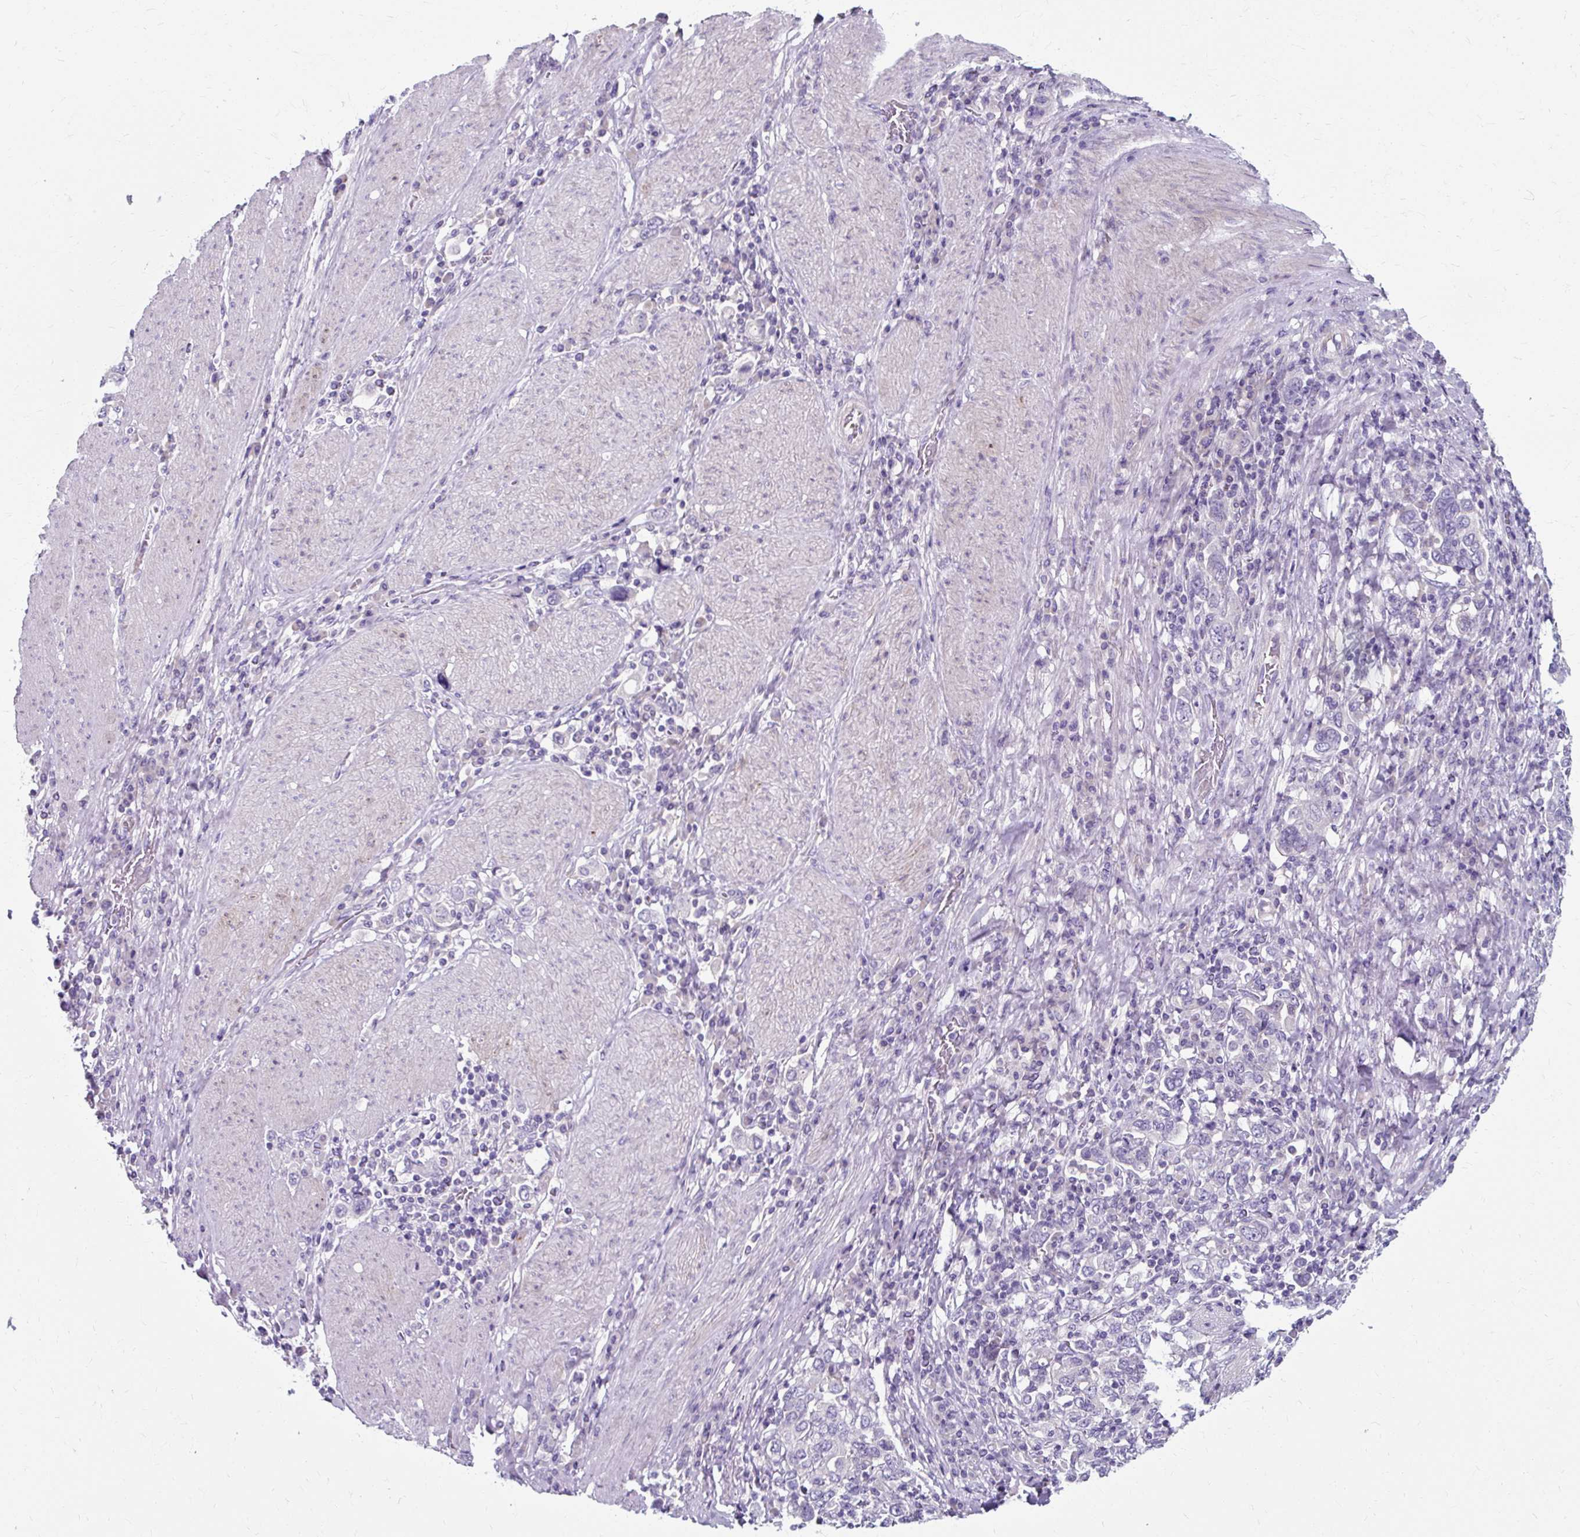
{"staining": {"intensity": "negative", "quantity": "none", "location": "none"}, "tissue": "stomach cancer", "cell_type": "Tumor cells", "image_type": "cancer", "snomed": [{"axis": "morphology", "description": "Adenocarcinoma, NOS"}, {"axis": "topography", "description": "Stomach, upper"}, {"axis": "topography", "description": "Stomach"}], "caption": "This is a micrograph of immunohistochemistry (IHC) staining of stomach cancer, which shows no expression in tumor cells. Brightfield microscopy of IHC stained with DAB (3,3'-diaminobenzidine) (brown) and hematoxylin (blue), captured at high magnification.", "gene": "ZNF555", "patient": {"sex": "male", "age": 62}}